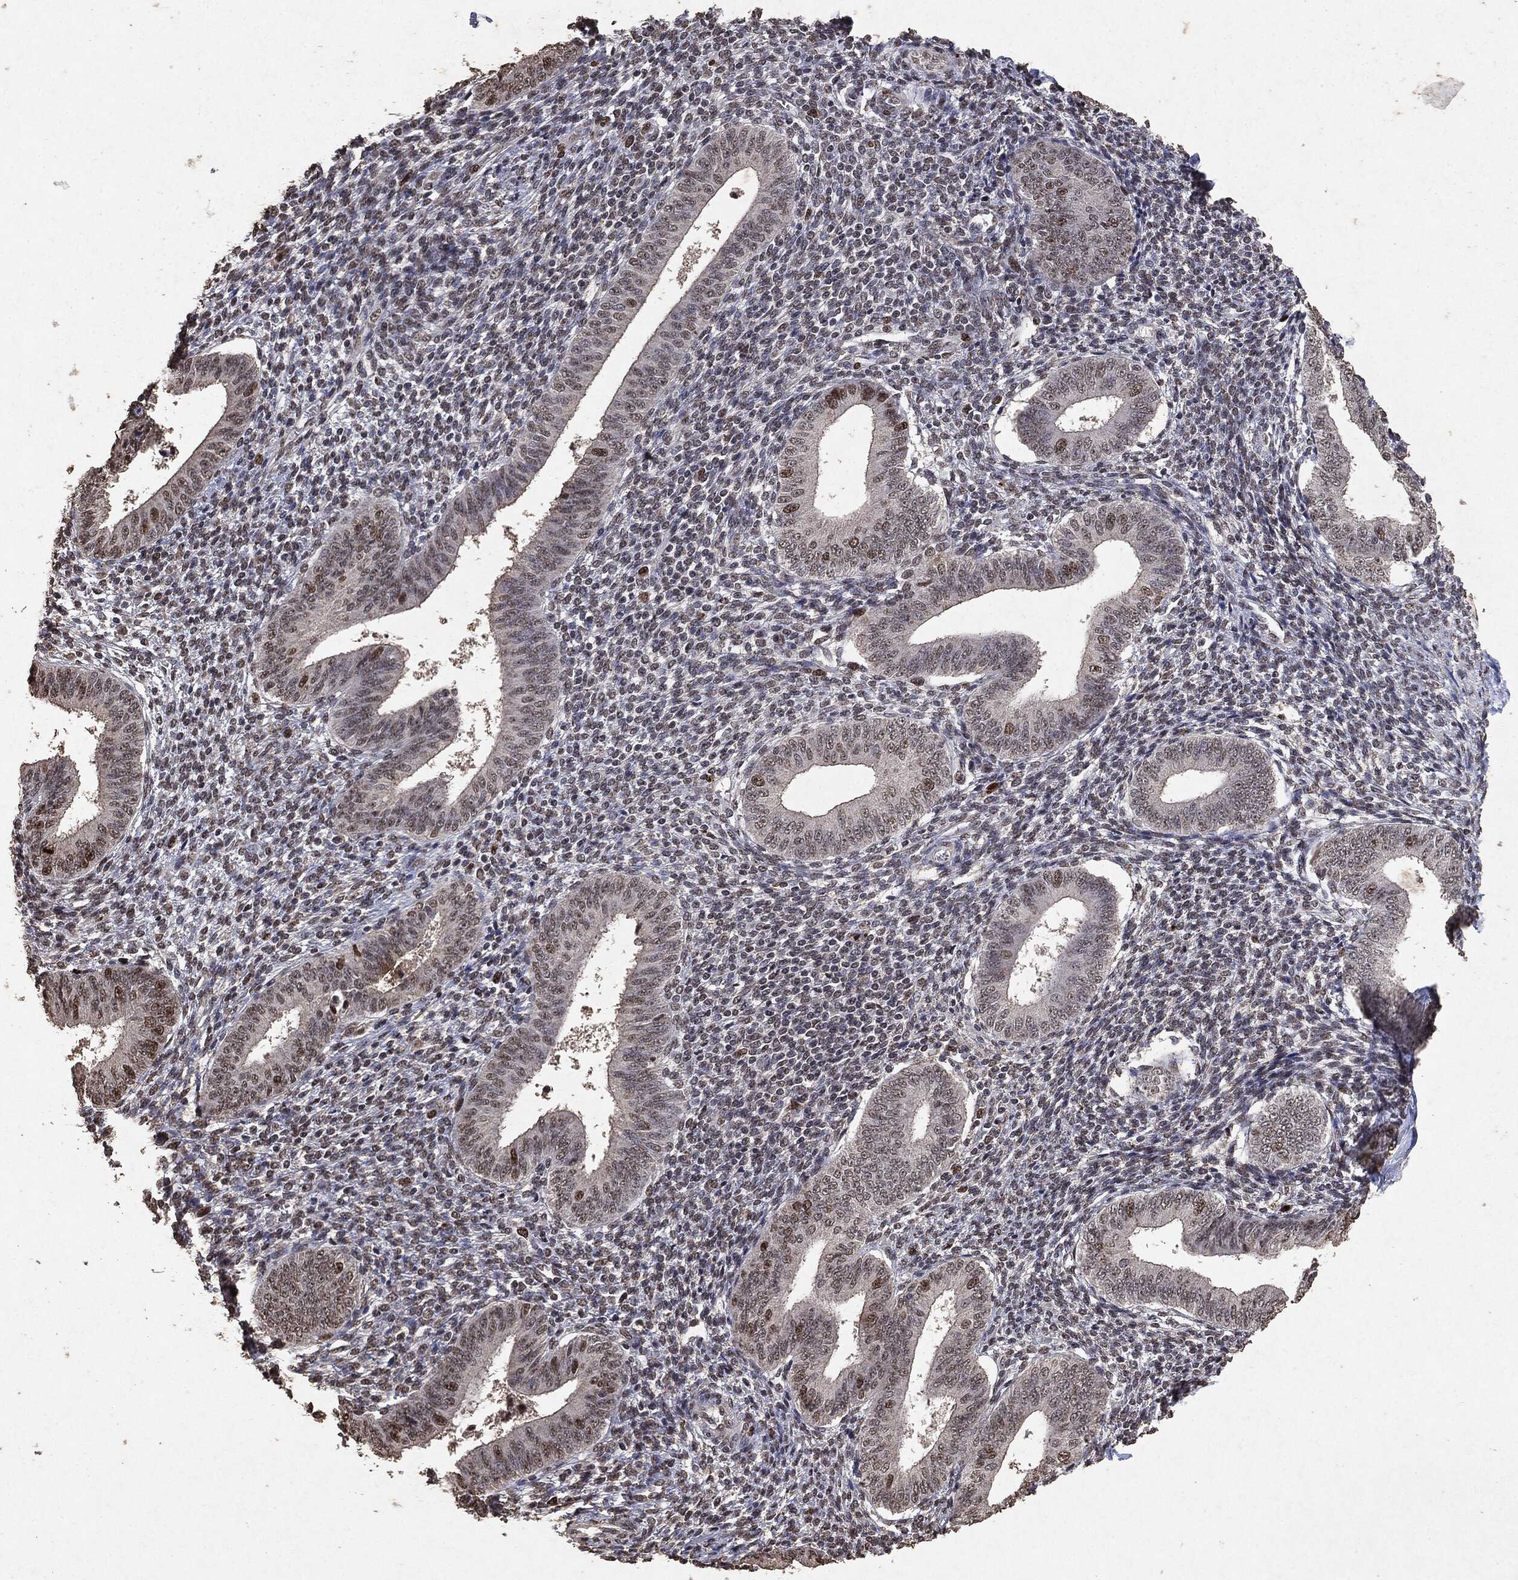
{"staining": {"intensity": "moderate", "quantity": "<25%", "location": "nuclear"}, "tissue": "endometrium", "cell_type": "Cells in endometrial stroma", "image_type": "normal", "snomed": [{"axis": "morphology", "description": "Normal tissue, NOS"}, {"axis": "topography", "description": "Endometrium"}], "caption": "DAB (3,3'-diaminobenzidine) immunohistochemical staining of unremarkable human endometrium demonstrates moderate nuclear protein positivity in approximately <25% of cells in endometrial stroma. The protein is stained brown, and the nuclei are stained in blue (DAB IHC with brightfield microscopy, high magnification).", "gene": "RAD18", "patient": {"sex": "female", "age": 39}}